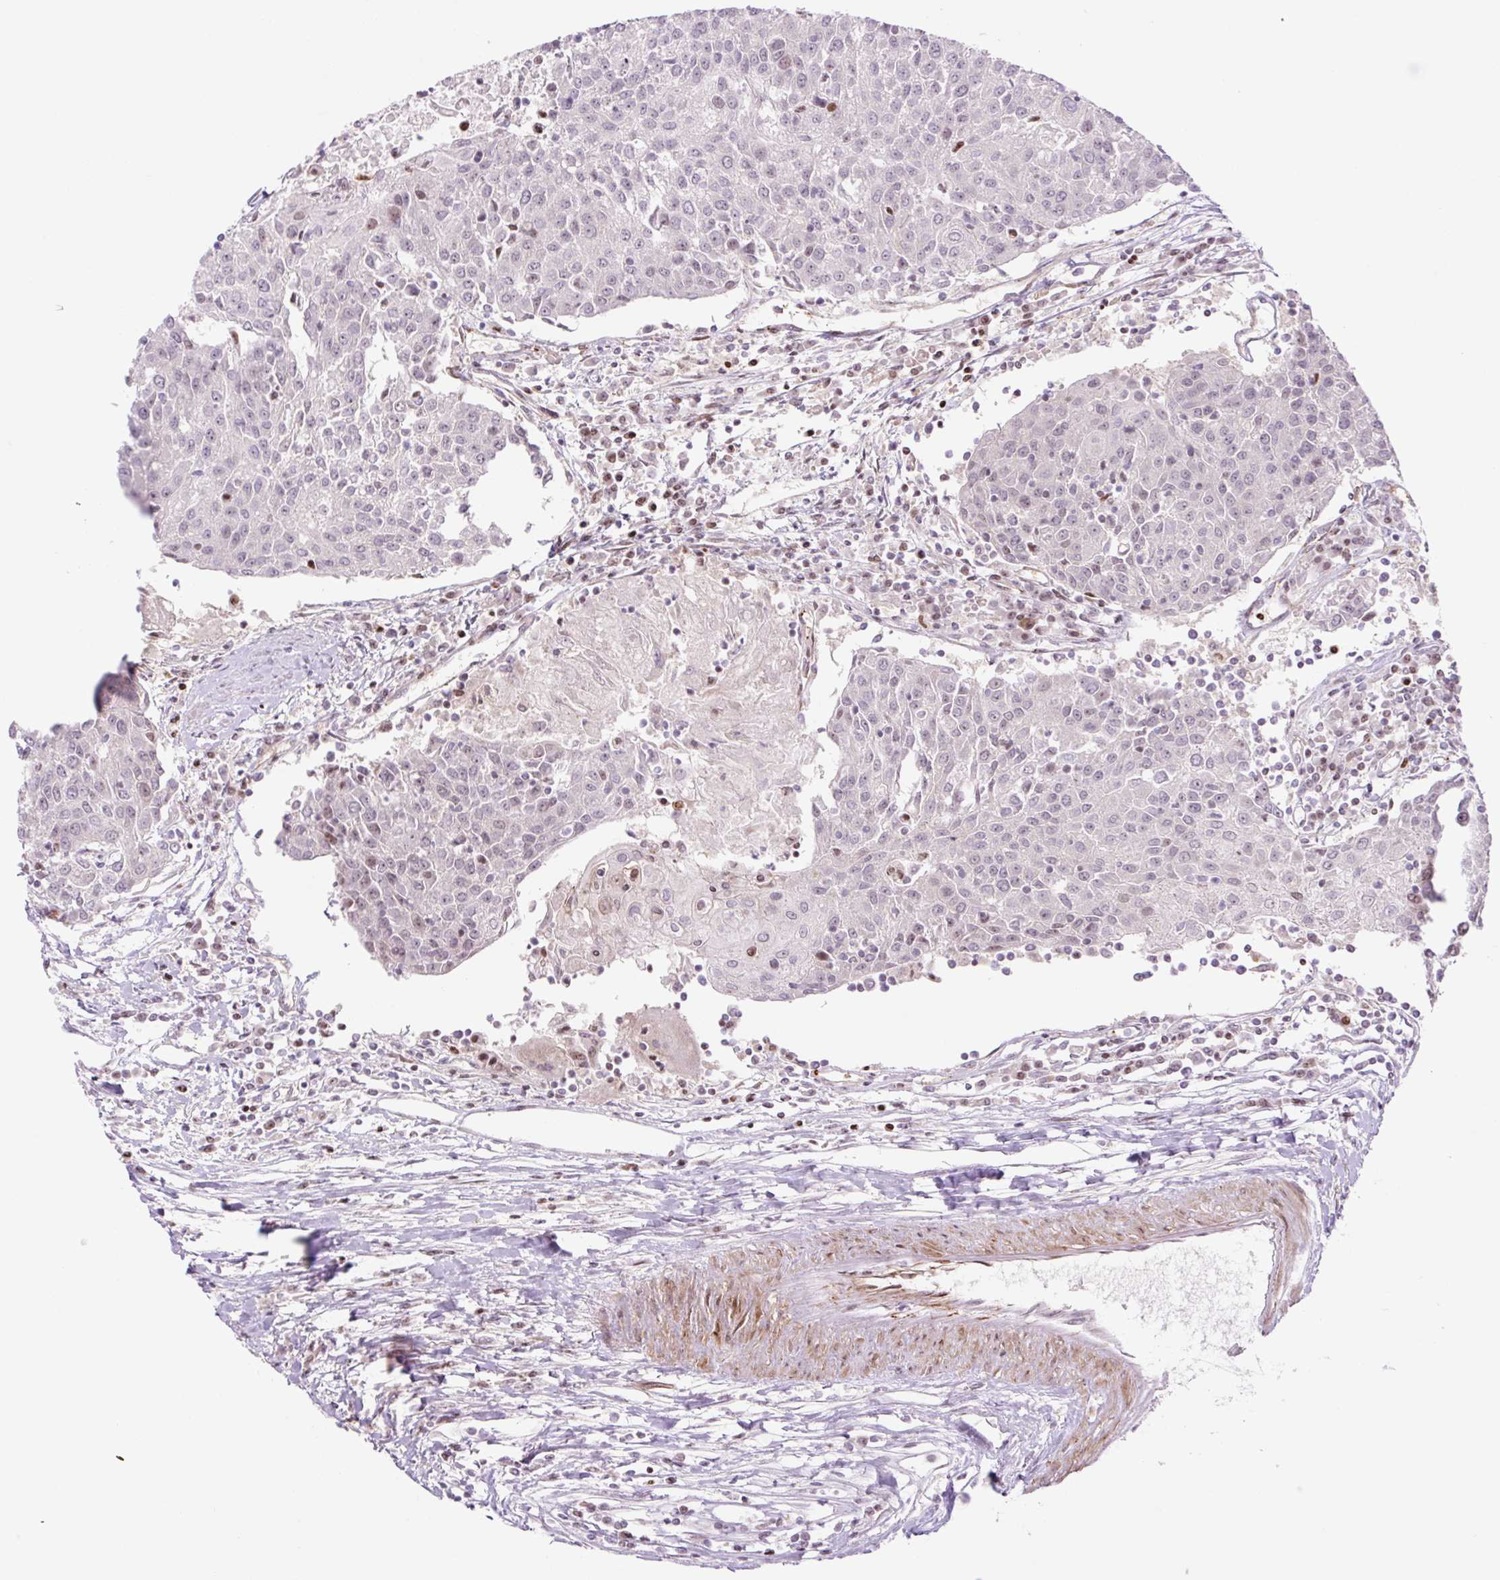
{"staining": {"intensity": "weak", "quantity": "<25%", "location": "nuclear"}, "tissue": "urothelial cancer", "cell_type": "Tumor cells", "image_type": "cancer", "snomed": [{"axis": "morphology", "description": "Urothelial carcinoma, High grade"}, {"axis": "topography", "description": "Urinary bladder"}], "caption": "Protein analysis of urothelial cancer demonstrates no significant staining in tumor cells.", "gene": "ZNF417", "patient": {"sex": "female", "age": 85}}